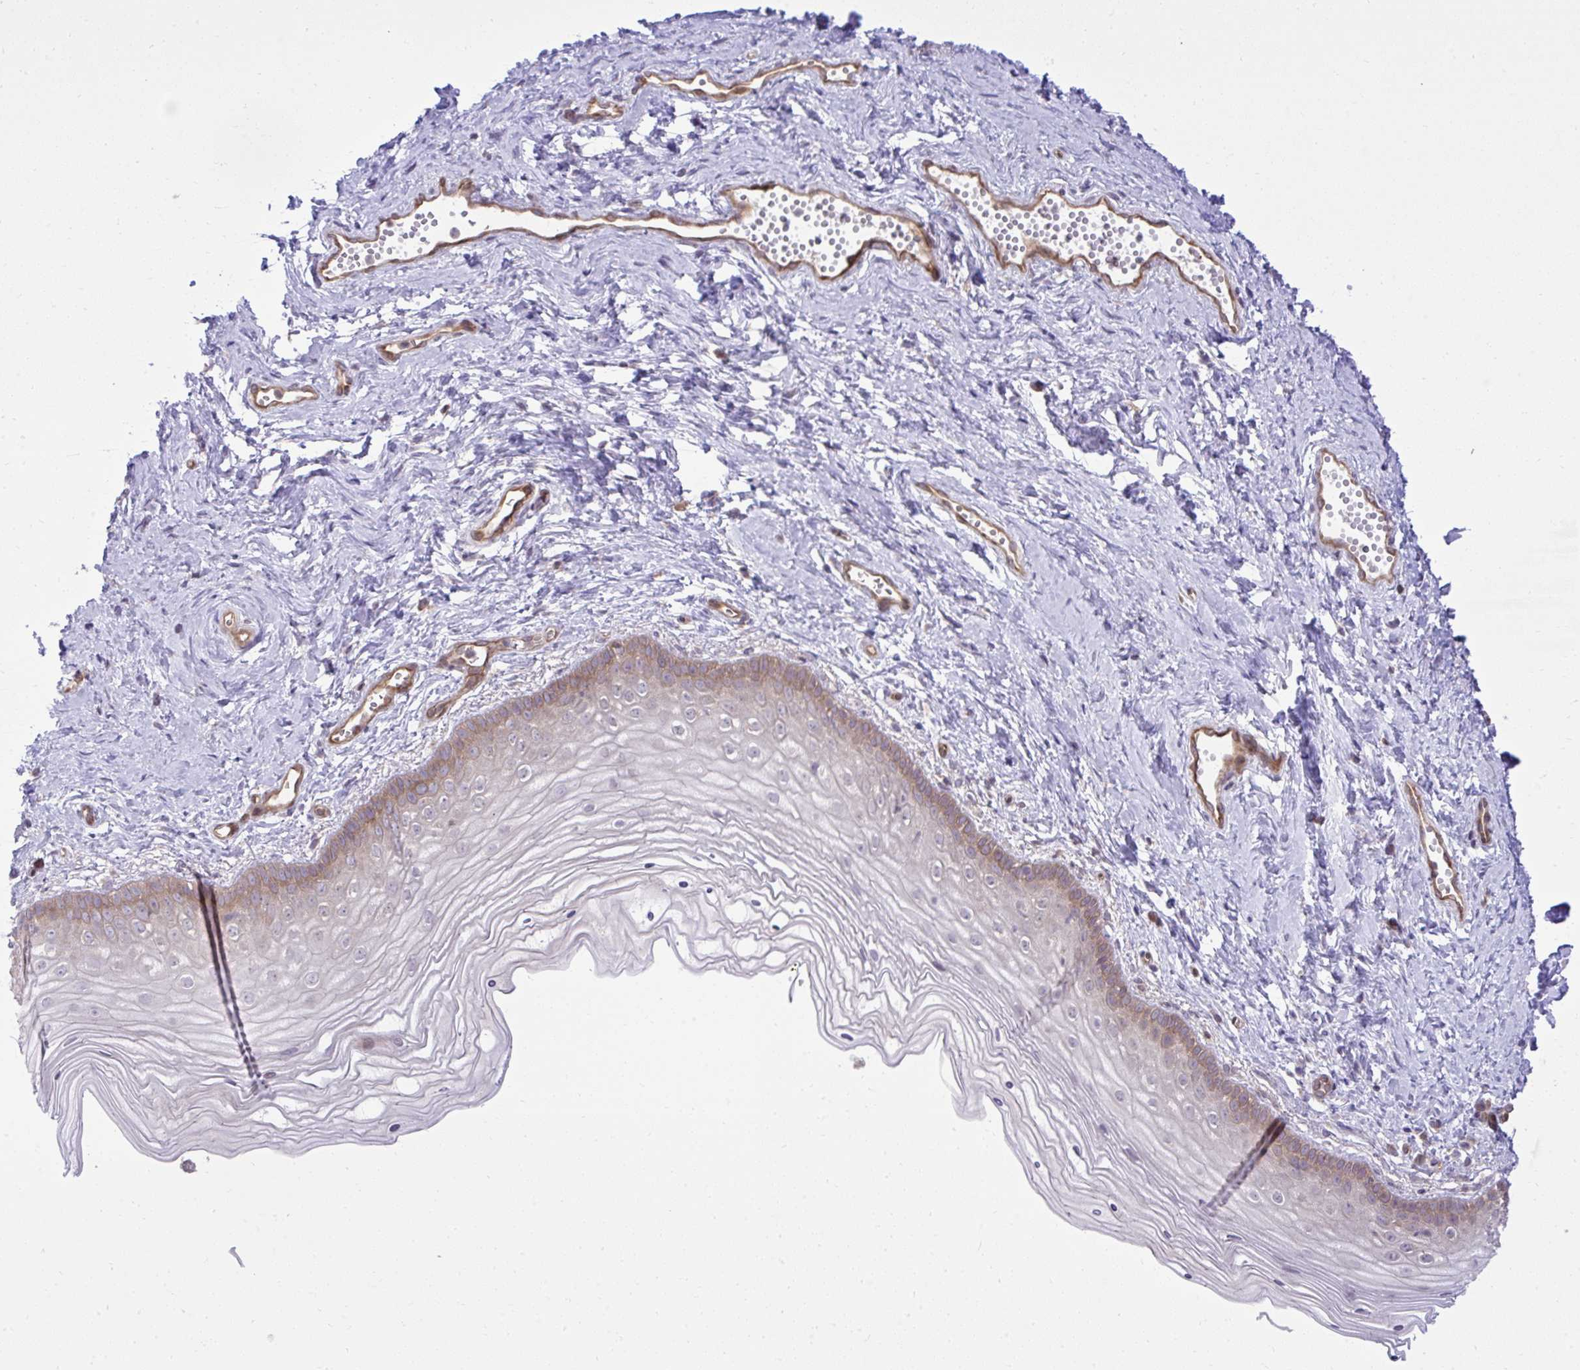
{"staining": {"intensity": "moderate", "quantity": "25%-75%", "location": "cytoplasmic/membranous"}, "tissue": "vagina", "cell_type": "Squamous epithelial cells", "image_type": "normal", "snomed": [{"axis": "morphology", "description": "Normal tissue, NOS"}, {"axis": "topography", "description": "Vagina"}], "caption": "Immunohistochemistry (IHC) of normal human vagina reveals medium levels of moderate cytoplasmic/membranous expression in about 25%-75% of squamous epithelial cells.", "gene": "PPP5C", "patient": {"sex": "female", "age": 38}}